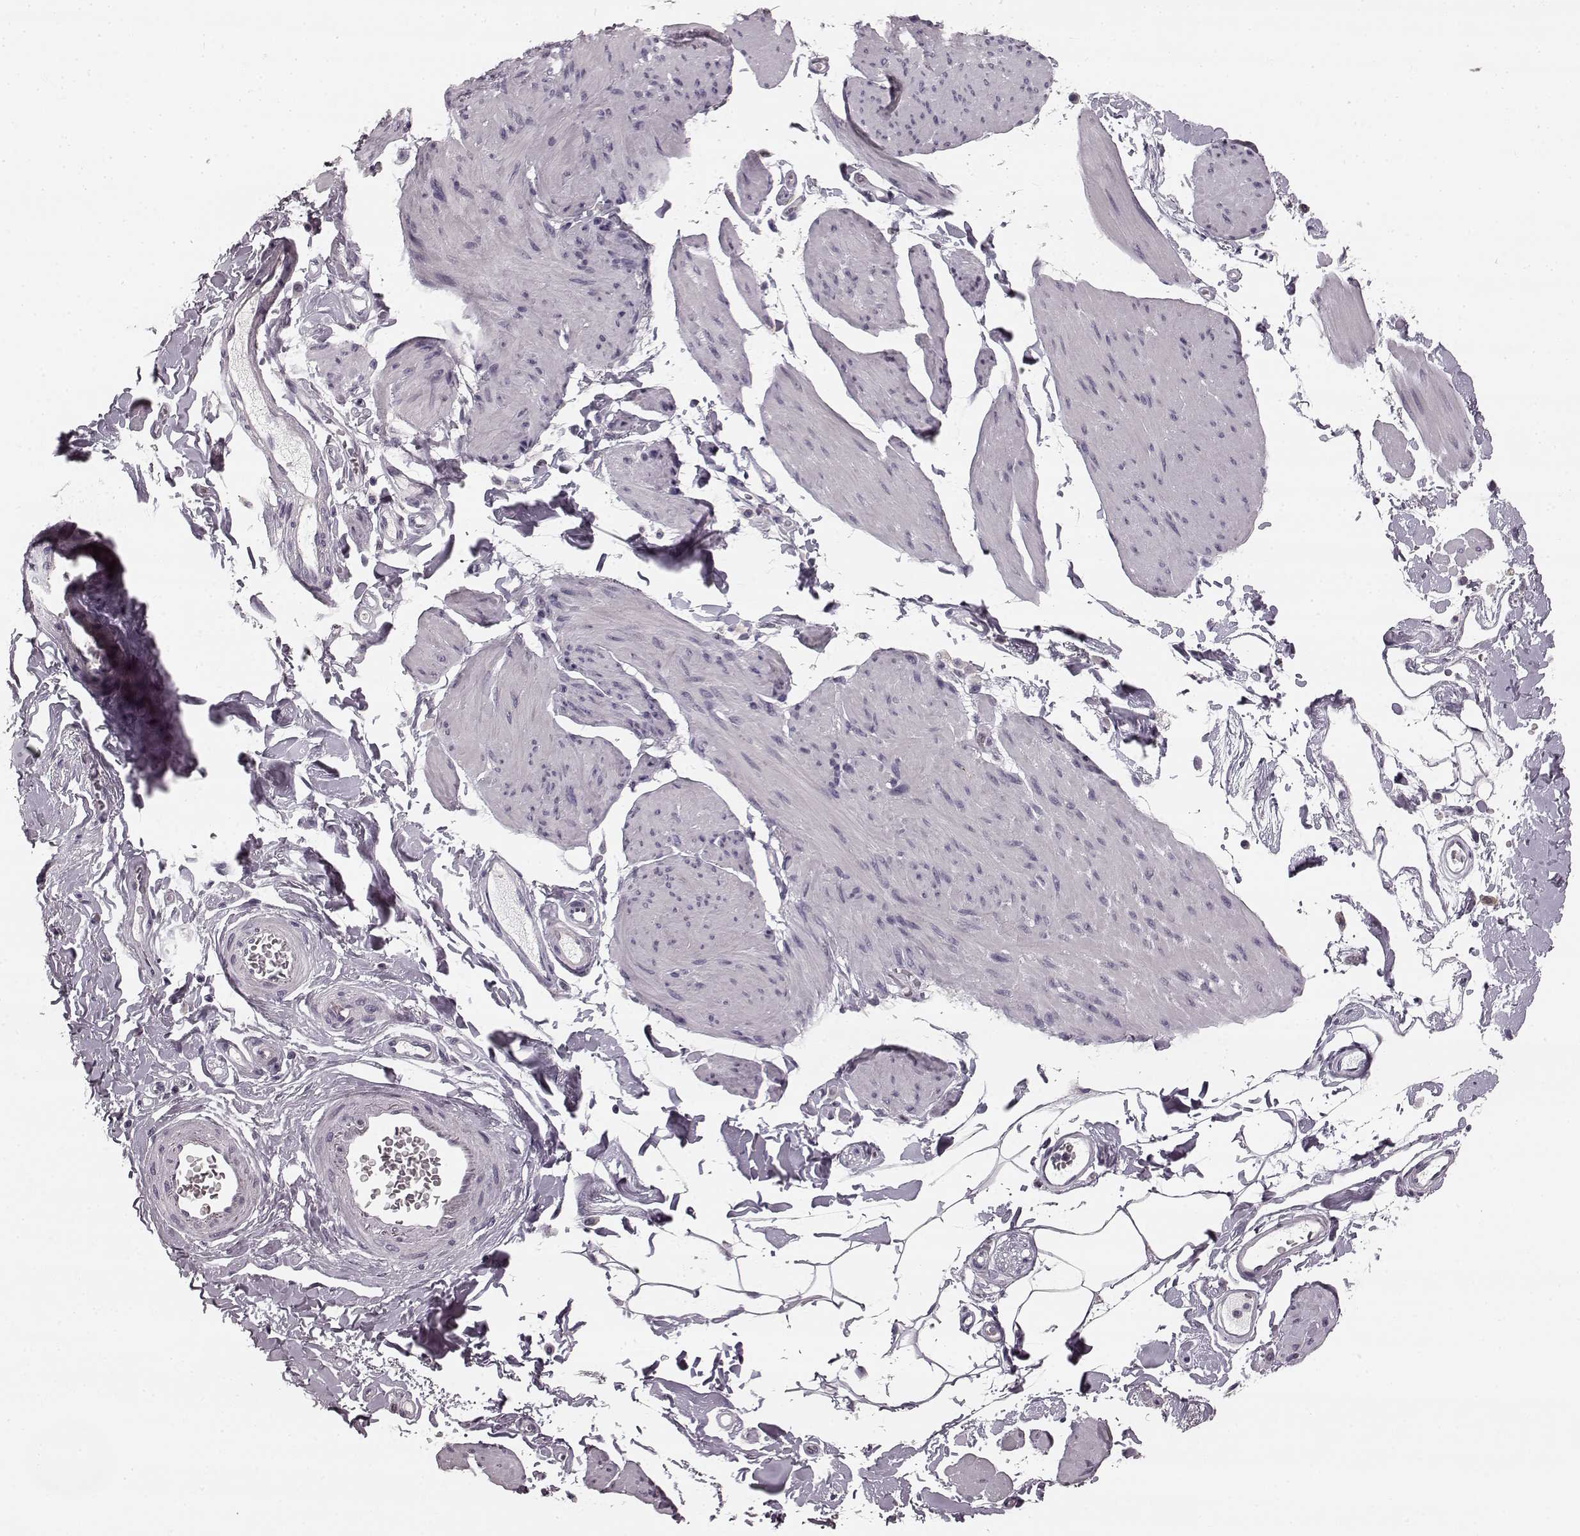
{"staining": {"intensity": "negative", "quantity": "none", "location": "none"}, "tissue": "smooth muscle", "cell_type": "Smooth muscle cells", "image_type": "normal", "snomed": [{"axis": "morphology", "description": "Normal tissue, NOS"}, {"axis": "topography", "description": "Adipose tissue"}, {"axis": "topography", "description": "Smooth muscle"}, {"axis": "topography", "description": "Peripheral nerve tissue"}], "caption": "An immunohistochemistry (IHC) photomicrograph of normal smooth muscle is shown. There is no staining in smooth muscle cells of smooth muscle. (Brightfield microscopy of DAB (3,3'-diaminobenzidine) immunohistochemistry at high magnification).", "gene": "FAM234B", "patient": {"sex": "male", "age": 83}}